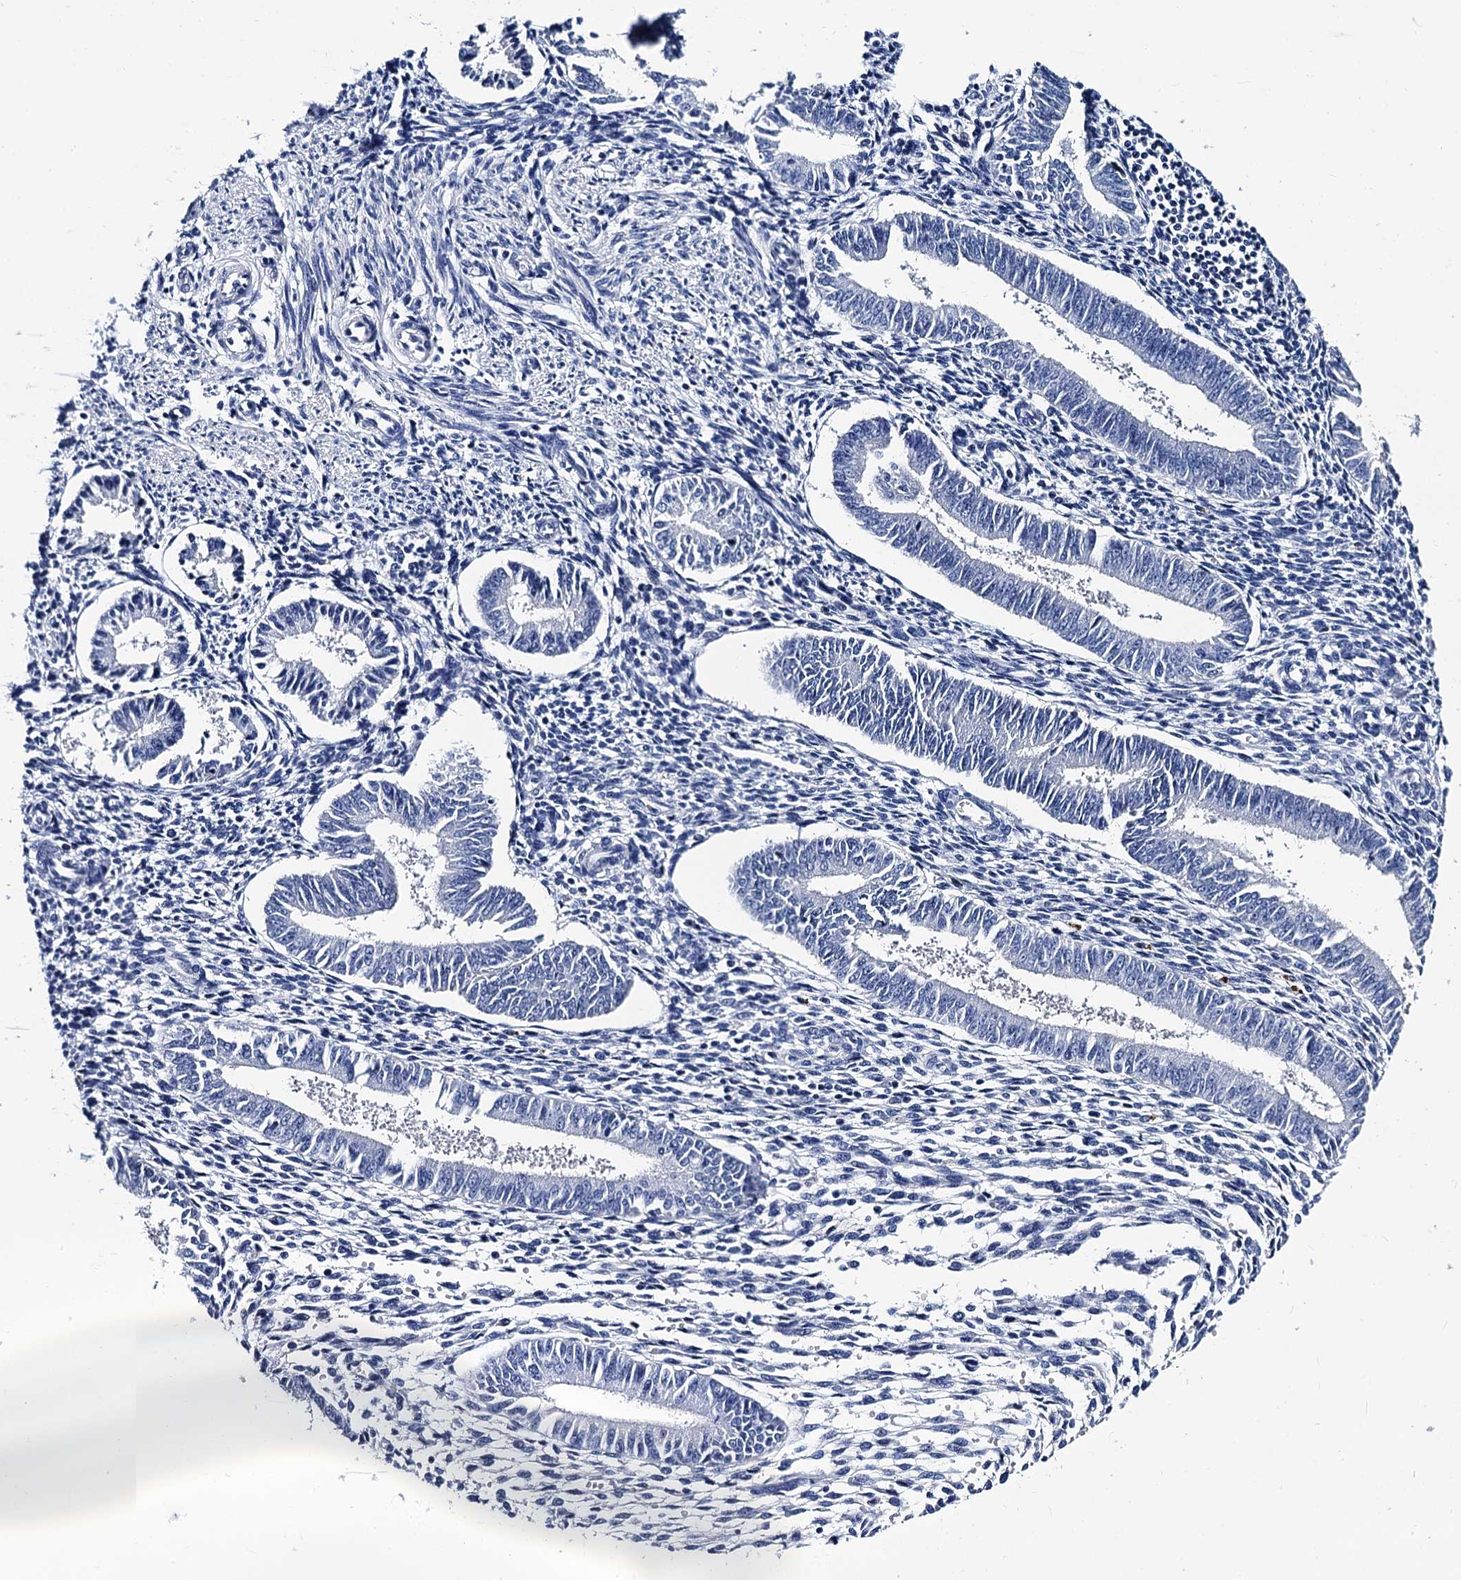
{"staining": {"intensity": "negative", "quantity": "none", "location": "none"}, "tissue": "endometrium", "cell_type": "Cells in endometrial stroma", "image_type": "normal", "snomed": [{"axis": "morphology", "description": "Normal tissue, NOS"}, {"axis": "topography", "description": "Uterus"}, {"axis": "topography", "description": "Endometrium"}], "caption": "IHC image of benign human endometrium stained for a protein (brown), which shows no expression in cells in endometrial stroma.", "gene": "LRRC30", "patient": {"sex": "female", "age": 48}}